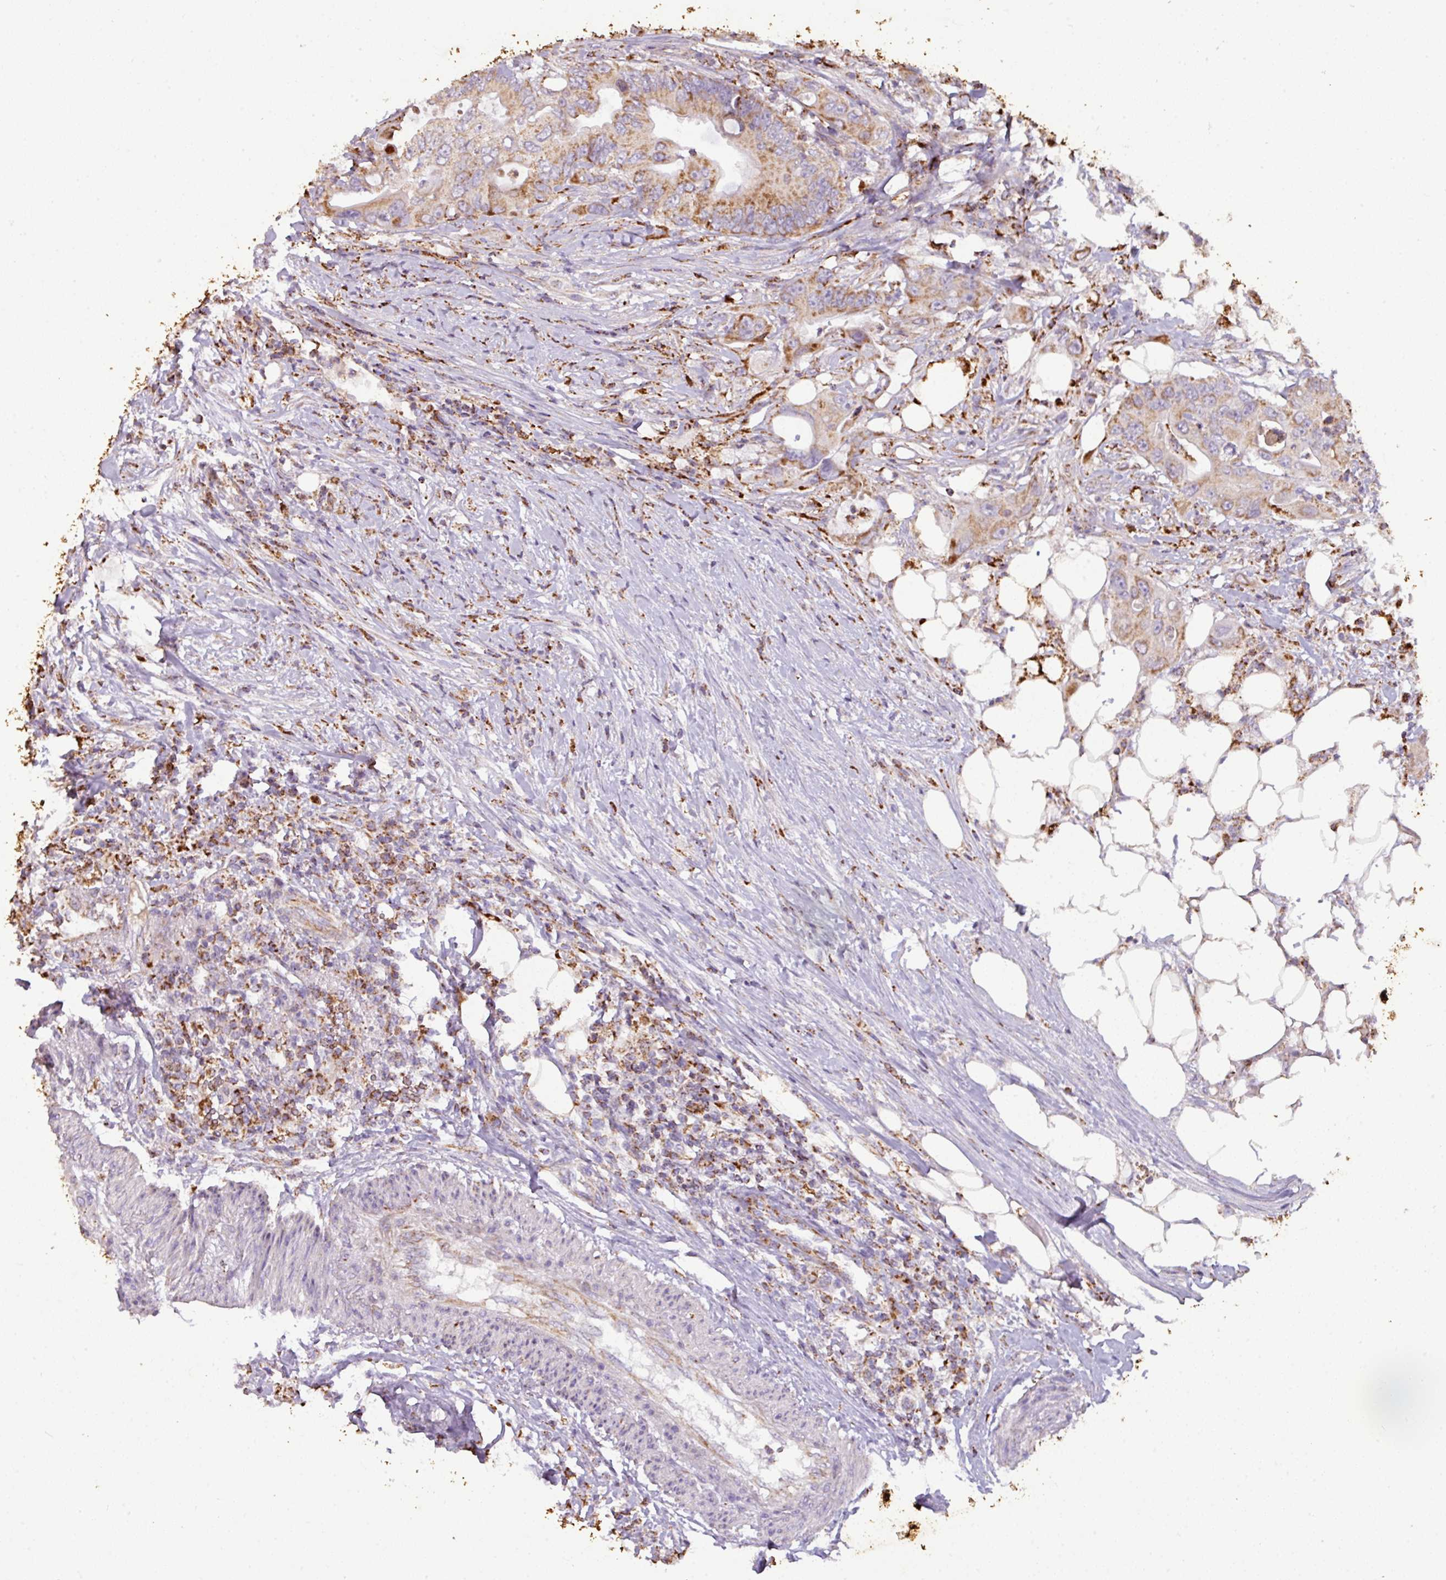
{"staining": {"intensity": "moderate", "quantity": ">75%", "location": "cytoplasmic/membranous"}, "tissue": "colorectal cancer", "cell_type": "Tumor cells", "image_type": "cancer", "snomed": [{"axis": "morphology", "description": "Adenocarcinoma, NOS"}, {"axis": "topography", "description": "Colon"}], "caption": "Protein staining displays moderate cytoplasmic/membranous staining in about >75% of tumor cells in colorectal cancer. Using DAB (3,3'-diaminobenzidine) (brown) and hematoxylin (blue) stains, captured at high magnification using brightfield microscopy.", "gene": "SQOR", "patient": {"sex": "male", "age": 71}}